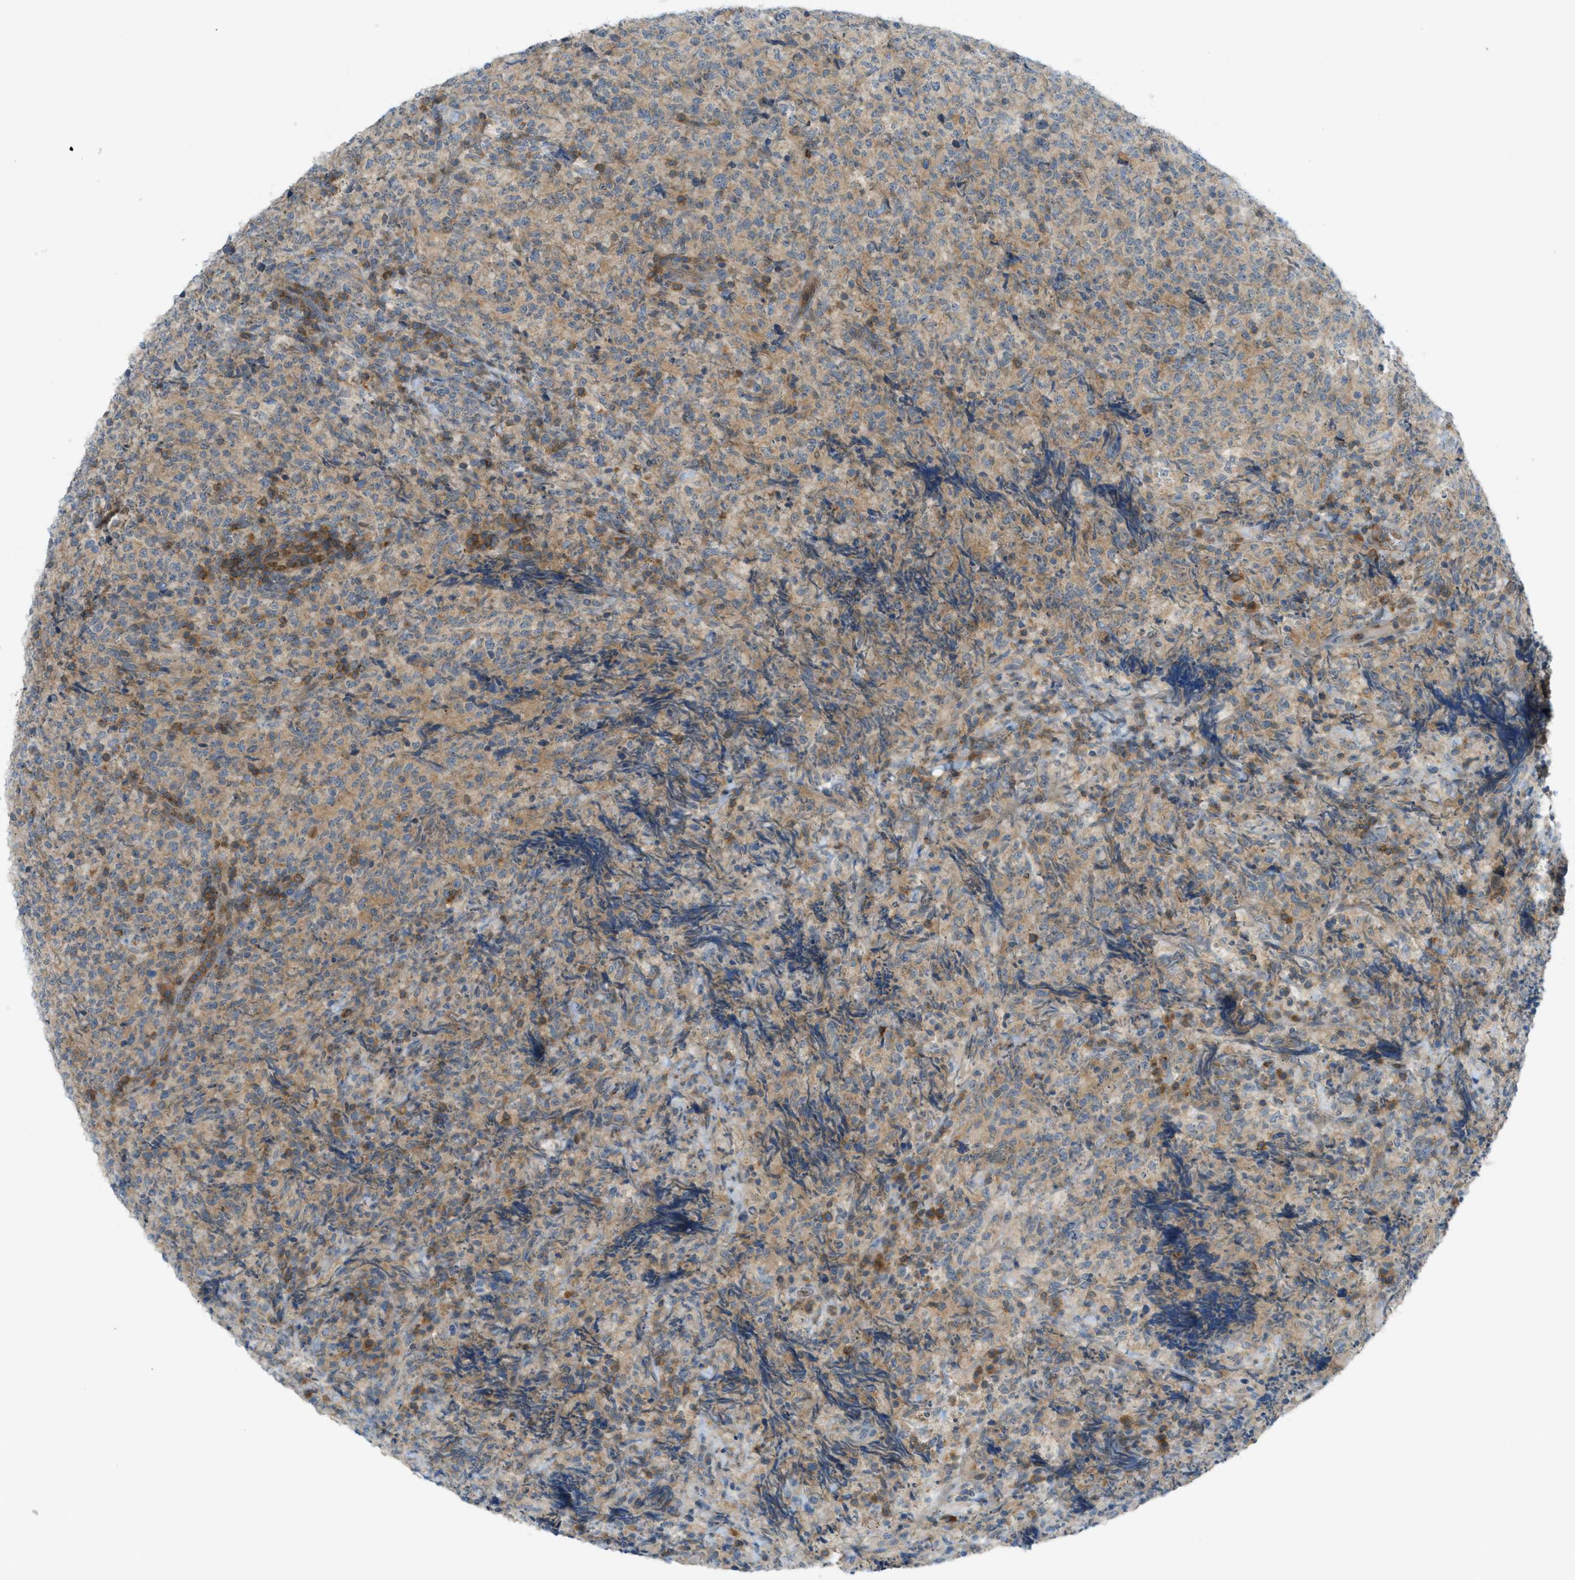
{"staining": {"intensity": "moderate", "quantity": ">75%", "location": "cytoplasmic/membranous"}, "tissue": "lymphoma", "cell_type": "Tumor cells", "image_type": "cancer", "snomed": [{"axis": "morphology", "description": "Malignant lymphoma, non-Hodgkin's type, High grade"}, {"axis": "topography", "description": "Tonsil"}], "caption": "This is an image of immunohistochemistry staining of high-grade malignant lymphoma, non-Hodgkin's type, which shows moderate expression in the cytoplasmic/membranous of tumor cells.", "gene": "GRK6", "patient": {"sex": "female", "age": 36}}